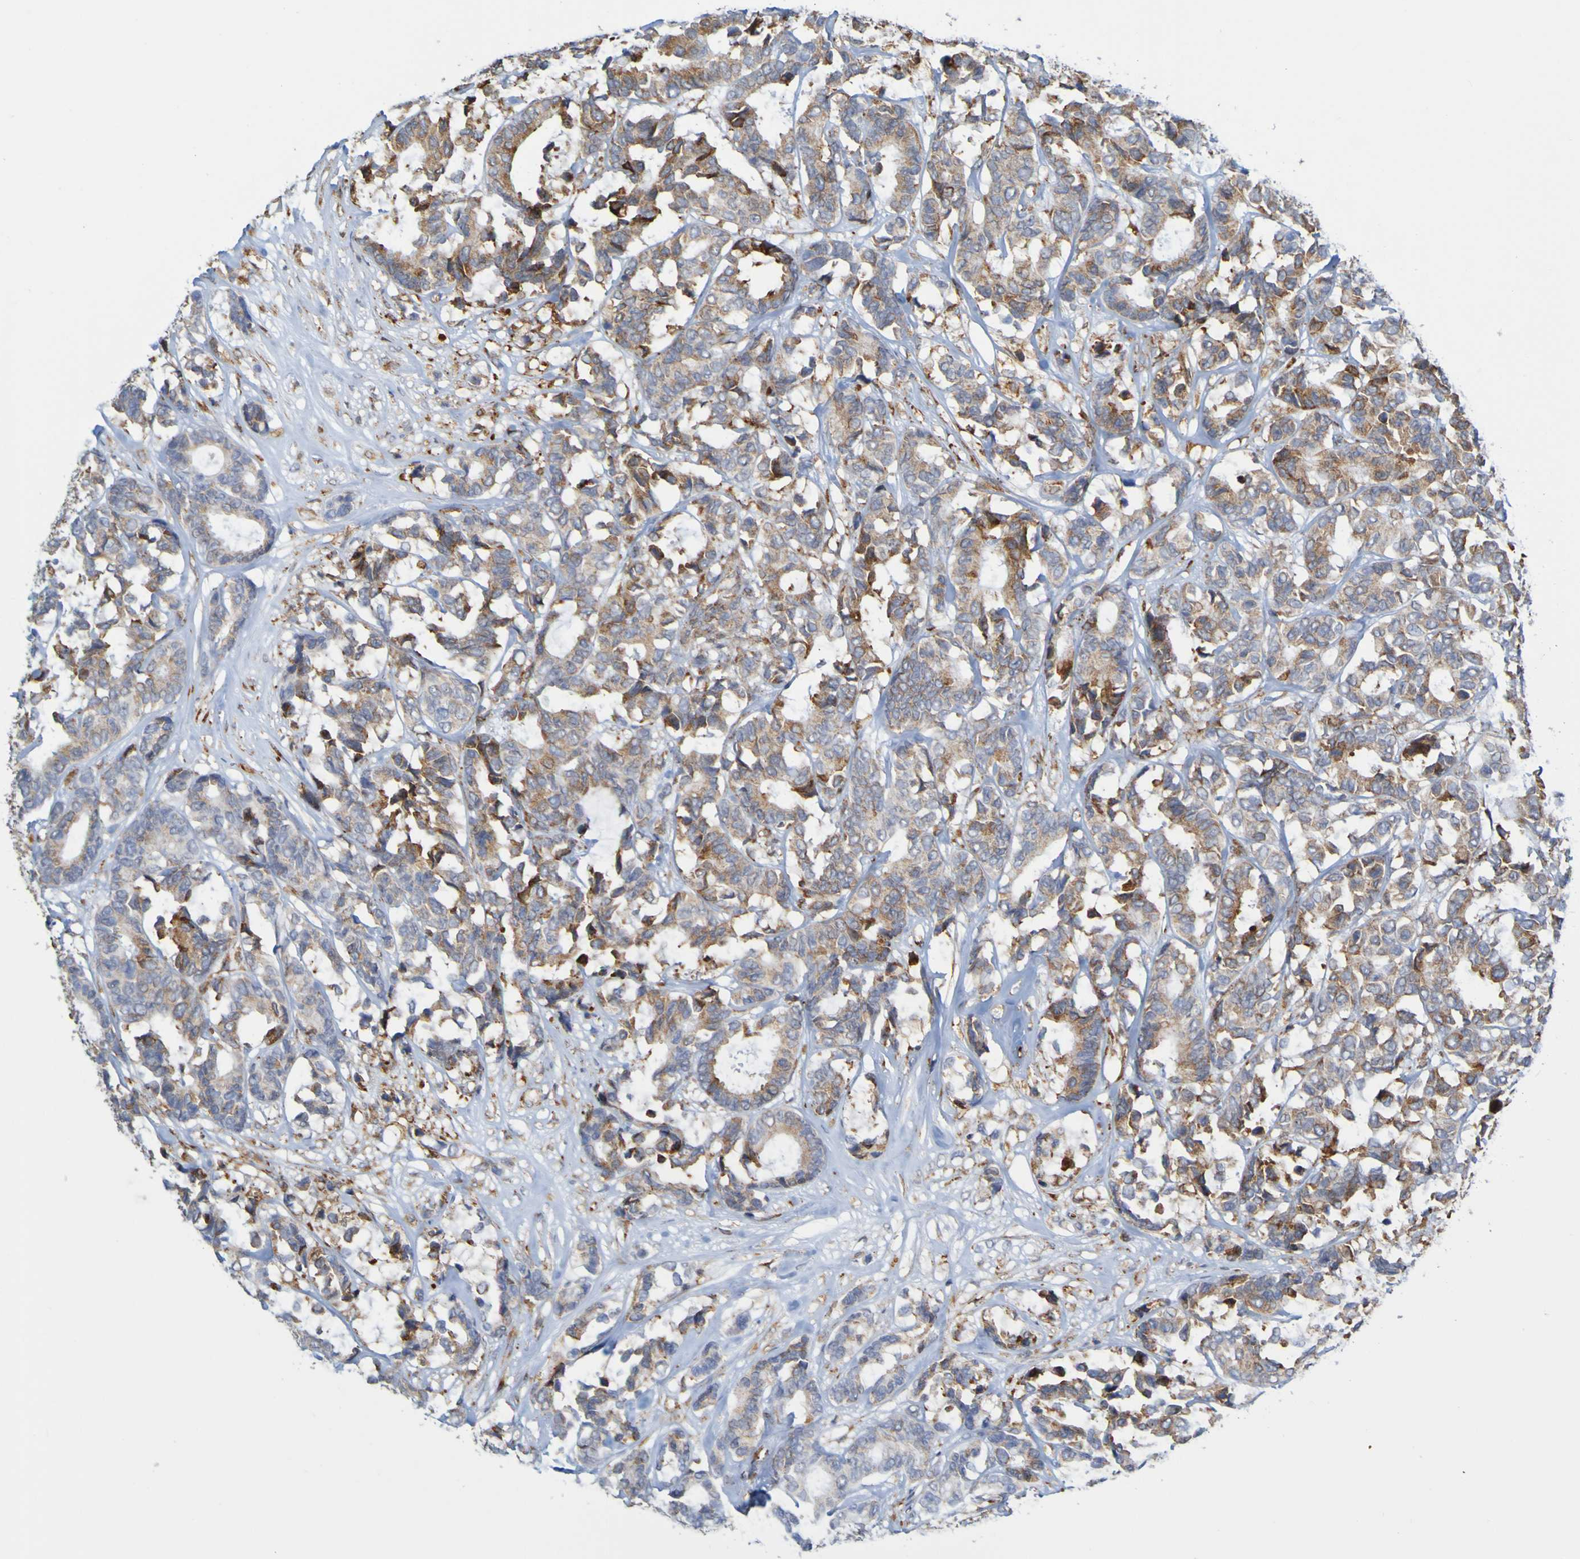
{"staining": {"intensity": "weak", "quantity": ">75%", "location": "cytoplasmic/membranous"}, "tissue": "breast cancer", "cell_type": "Tumor cells", "image_type": "cancer", "snomed": [{"axis": "morphology", "description": "Duct carcinoma"}, {"axis": "topography", "description": "Breast"}], "caption": "This histopathology image displays IHC staining of human breast cancer (intraductal carcinoma), with low weak cytoplasmic/membranous expression in approximately >75% of tumor cells.", "gene": "PDIA3", "patient": {"sex": "female", "age": 87}}